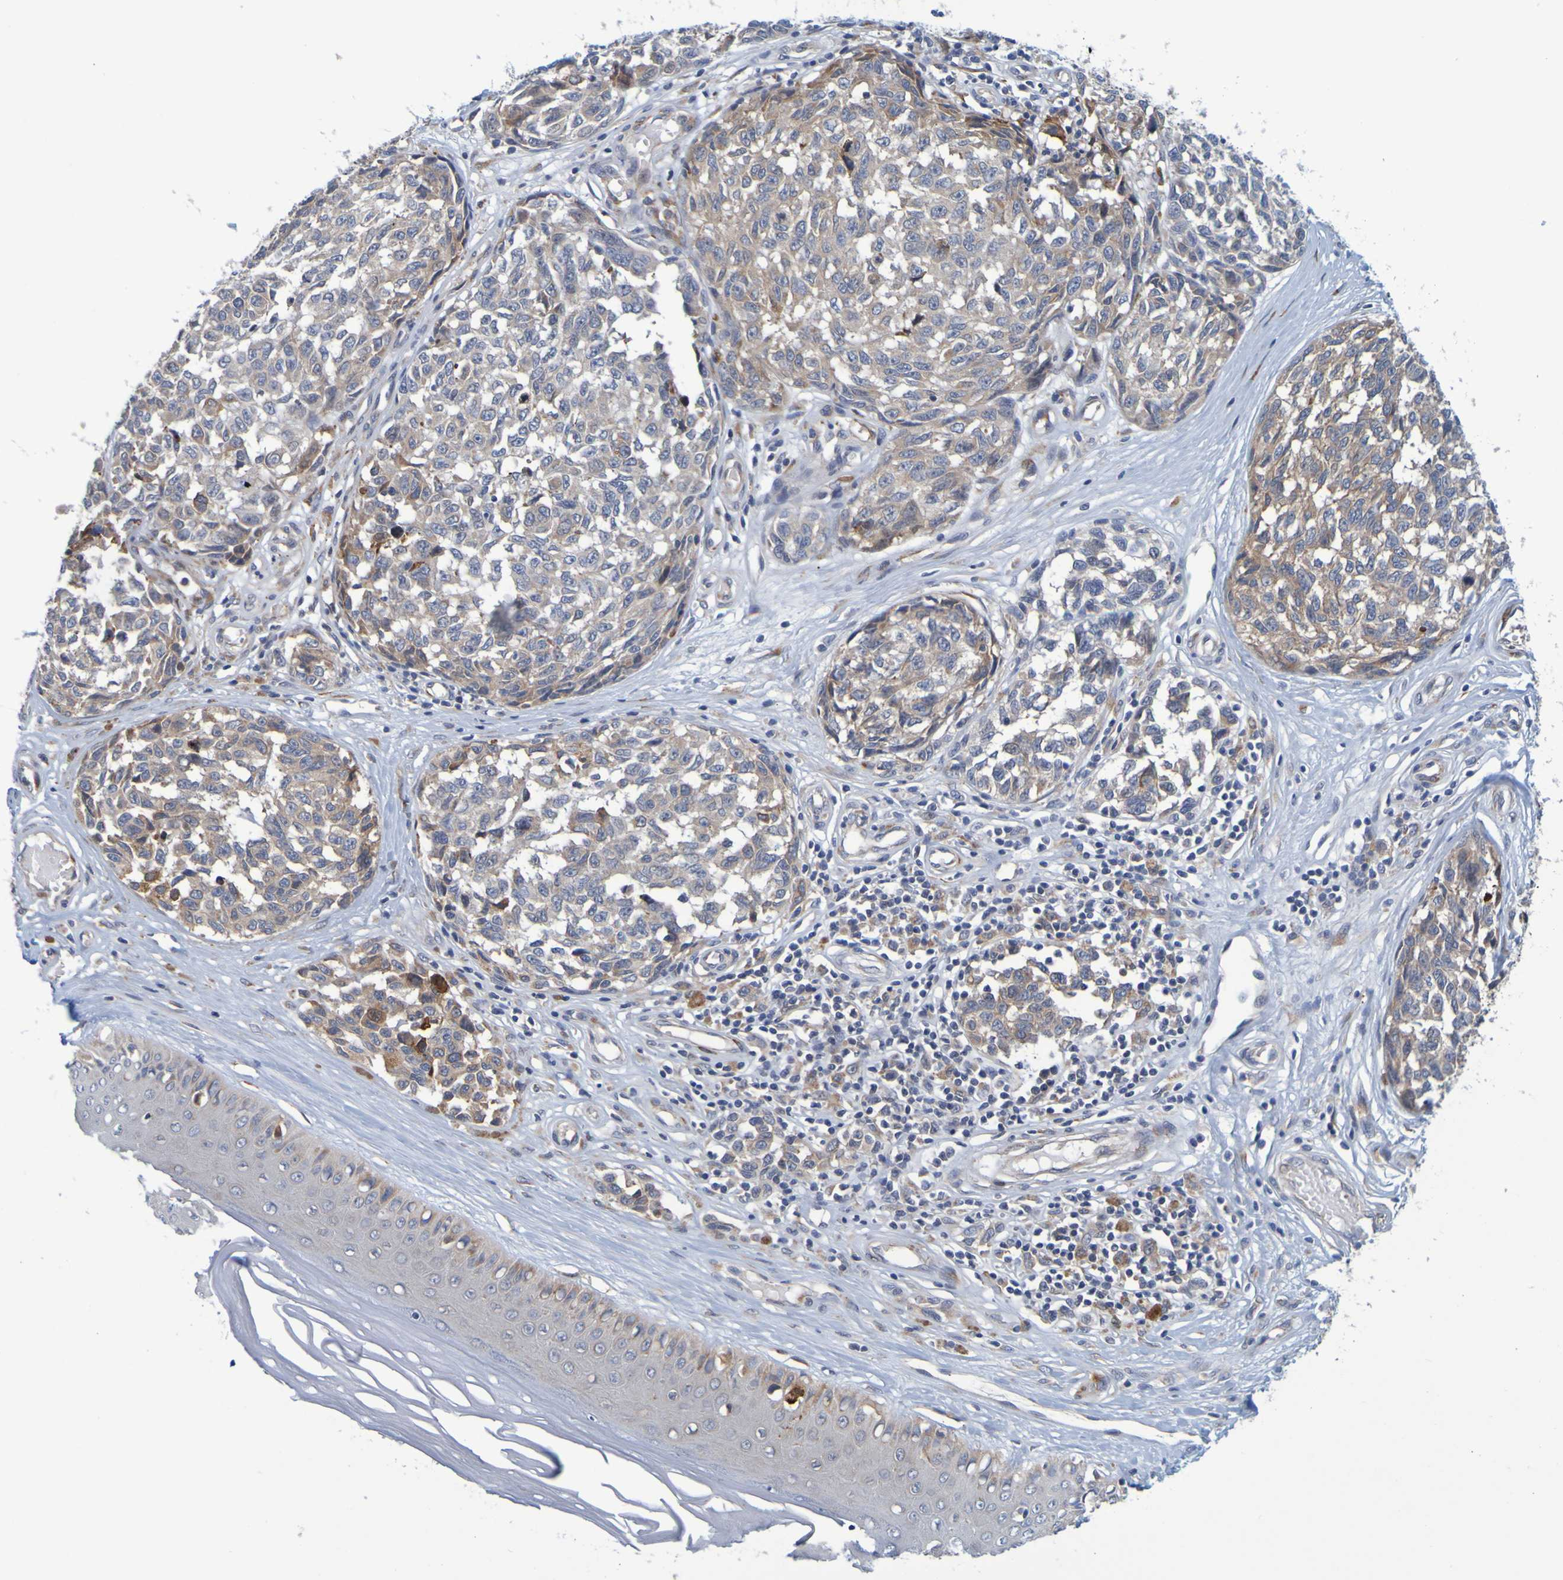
{"staining": {"intensity": "moderate", "quantity": "<25%", "location": "cytoplasmic/membranous"}, "tissue": "melanoma", "cell_type": "Tumor cells", "image_type": "cancer", "snomed": [{"axis": "morphology", "description": "Malignant melanoma, NOS"}, {"axis": "topography", "description": "Skin"}], "caption": "Human malignant melanoma stained for a protein (brown) demonstrates moderate cytoplasmic/membranous positive positivity in about <25% of tumor cells.", "gene": "SIL1", "patient": {"sex": "female", "age": 64}}